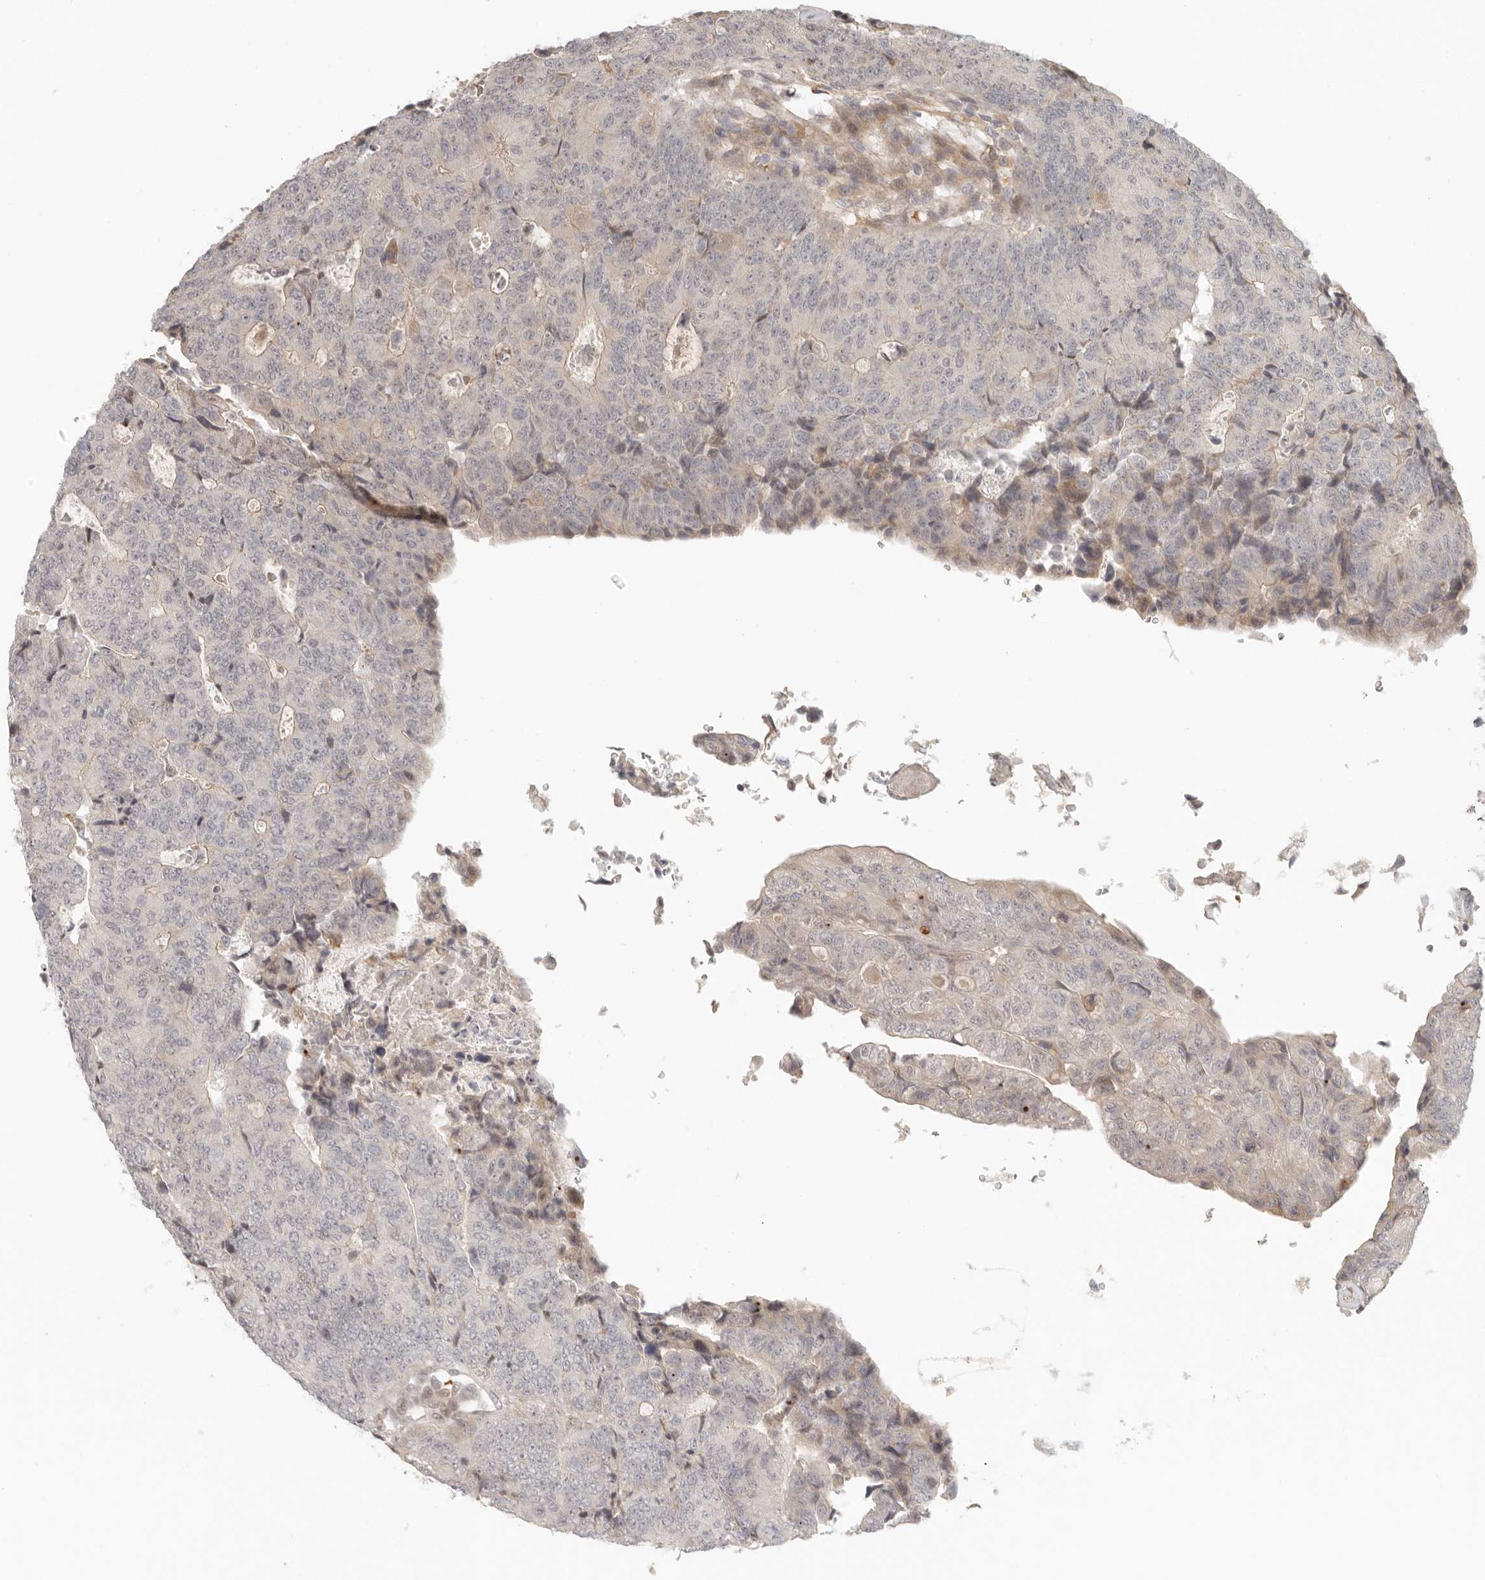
{"staining": {"intensity": "weak", "quantity": "<25%", "location": "cytoplasmic/membranous"}, "tissue": "colorectal cancer", "cell_type": "Tumor cells", "image_type": "cancer", "snomed": [{"axis": "morphology", "description": "Adenocarcinoma, NOS"}, {"axis": "topography", "description": "Colon"}], "caption": "Colorectal cancer (adenocarcinoma) stained for a protein using immunohistochemistry (IHC) shows no expression tumor cells.", "gene": "AHDC1", "patient": {"sex": "female", "age": 67}}